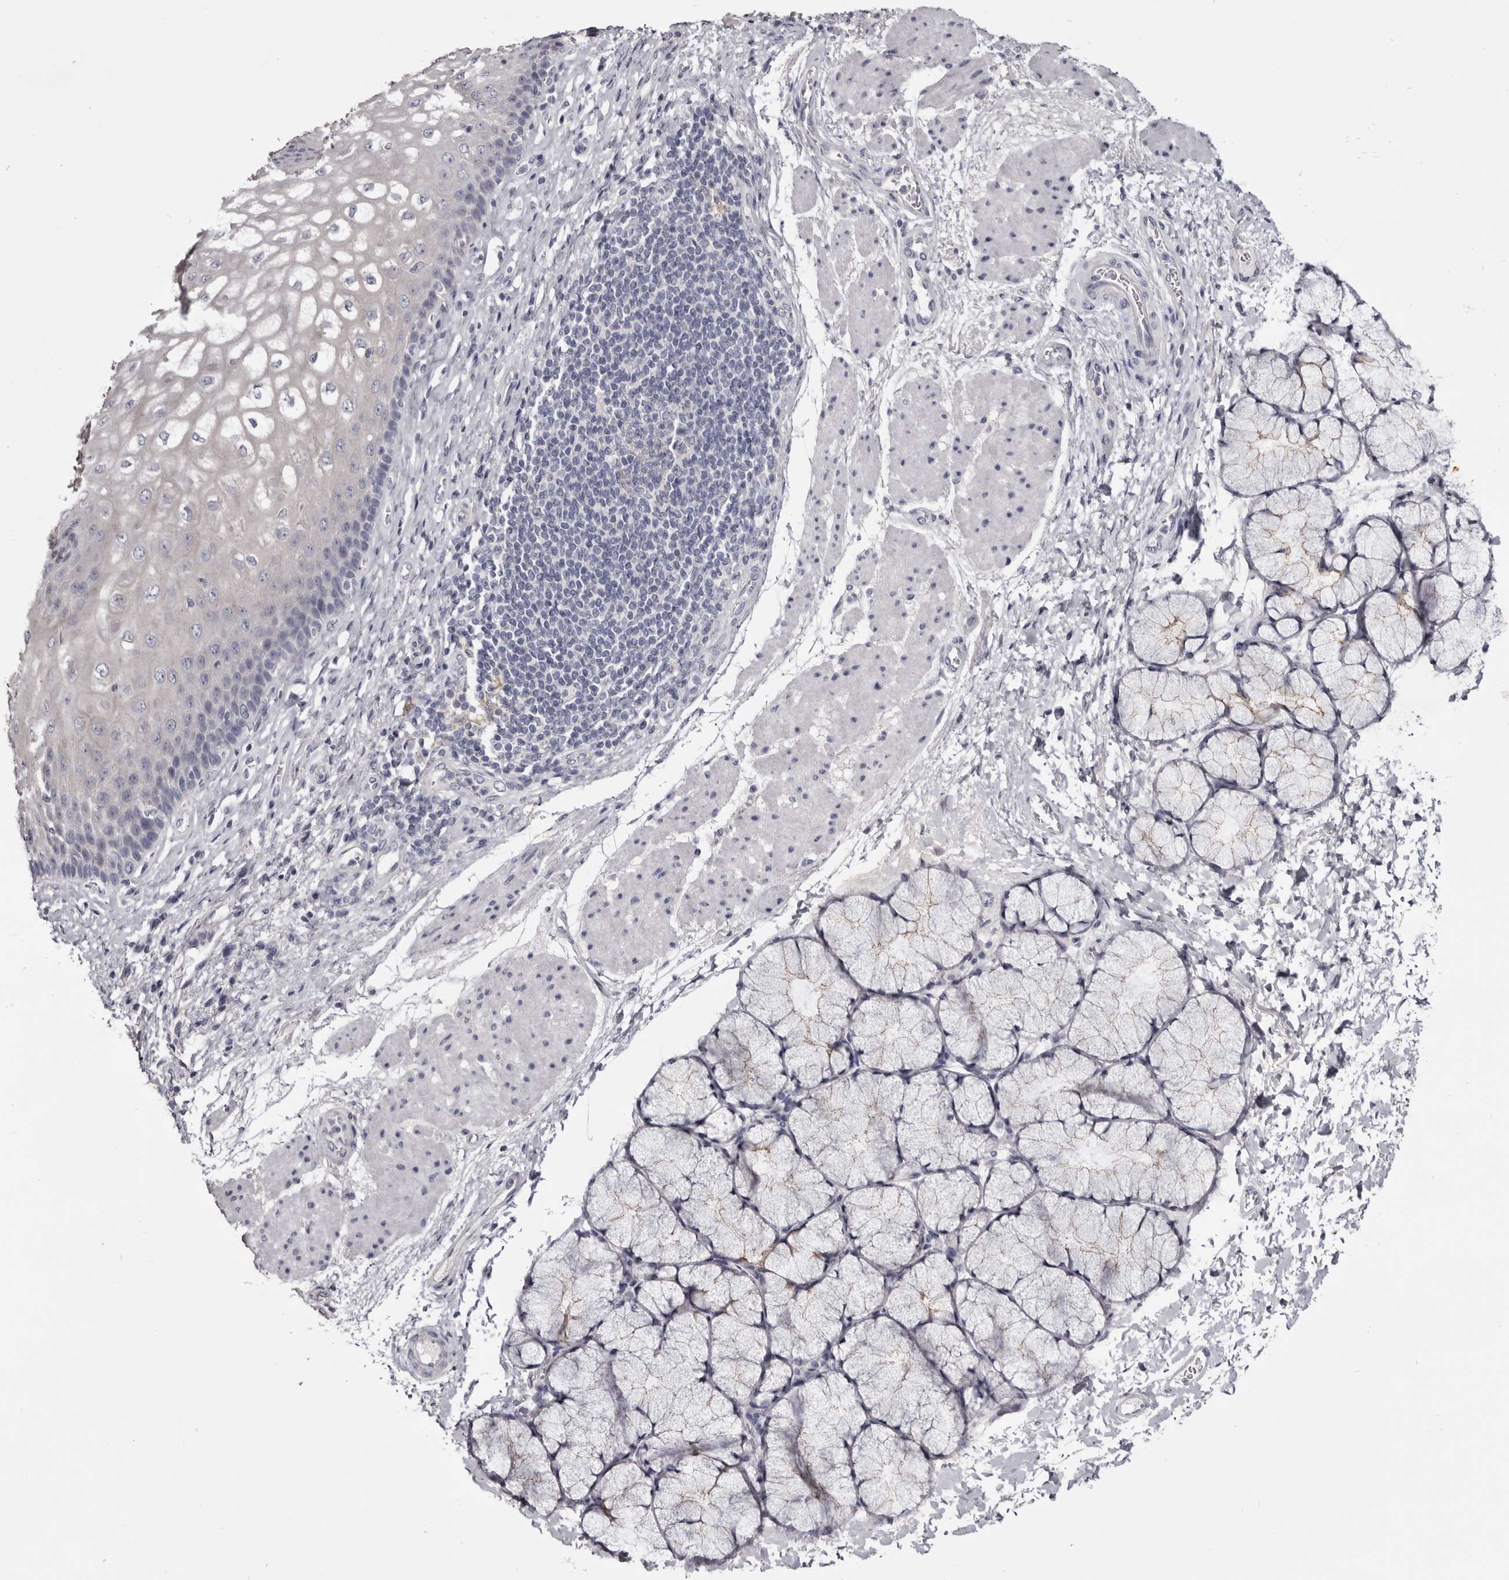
{"staining": {"intensity": "moderate", "quantity": "25%-75%", "location": "cytoplasmic/membranous"}, "tissue": "esophagus", "cell_type": "Squamous epithelial cells", "image_type": "normal", "snomed": [{"axis": "morphology", "description": "Normal tissue, NOS"}, {"axis": "topography", "description": "Esophagus"}], "caption": "Protein staining by immunohistochemistry (IHC) exhibits moderate cytoplasmic/membranous staining in about 25%-75% of squamous epithelial cells in normal esophagus.", "gene": "CGN", "patient": {"sex": "male", "age": 54}}